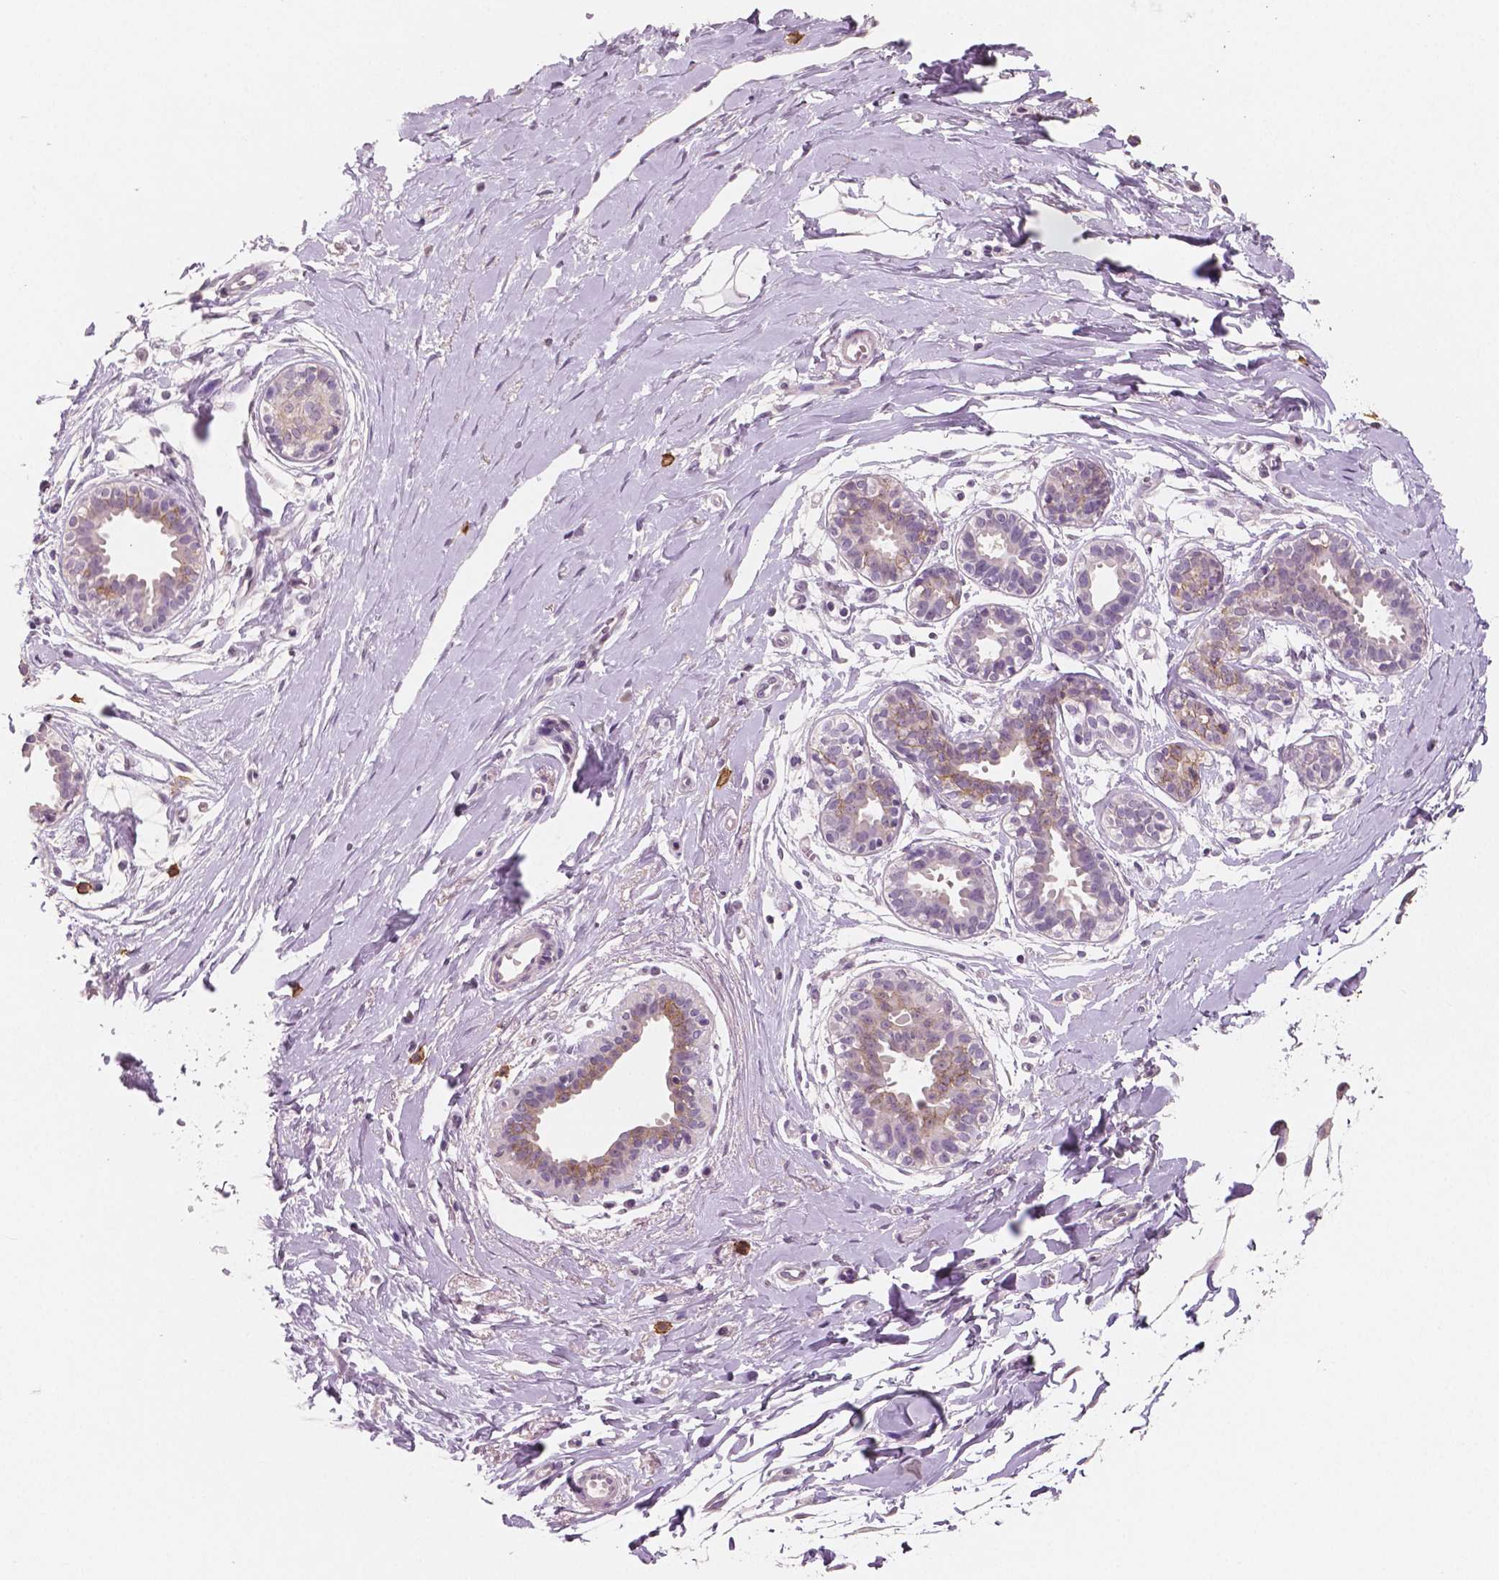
{"staining": {"intensity": "negative", "quantity": "none", "location": "none"}, "tissue": "breast", "cell_type": "Adipocytes", "image_type": "normal", "snomed": [{"axis": "morphology", "description": "Normal tissue, NOS"}, {"axis": "topography", "description": "Breast"}], "caption": "The photomicrograph demonstrates no significant expression in adipocytes of breast. (Stains: DAB (3,3'-diaminobenzidine) immunohistochemistry with hematoxylin counter stain, Microscopy: brightfield microscopy at high magnification).", "gene": "KIT", "patient": {"sex": "female", "age": 49}}